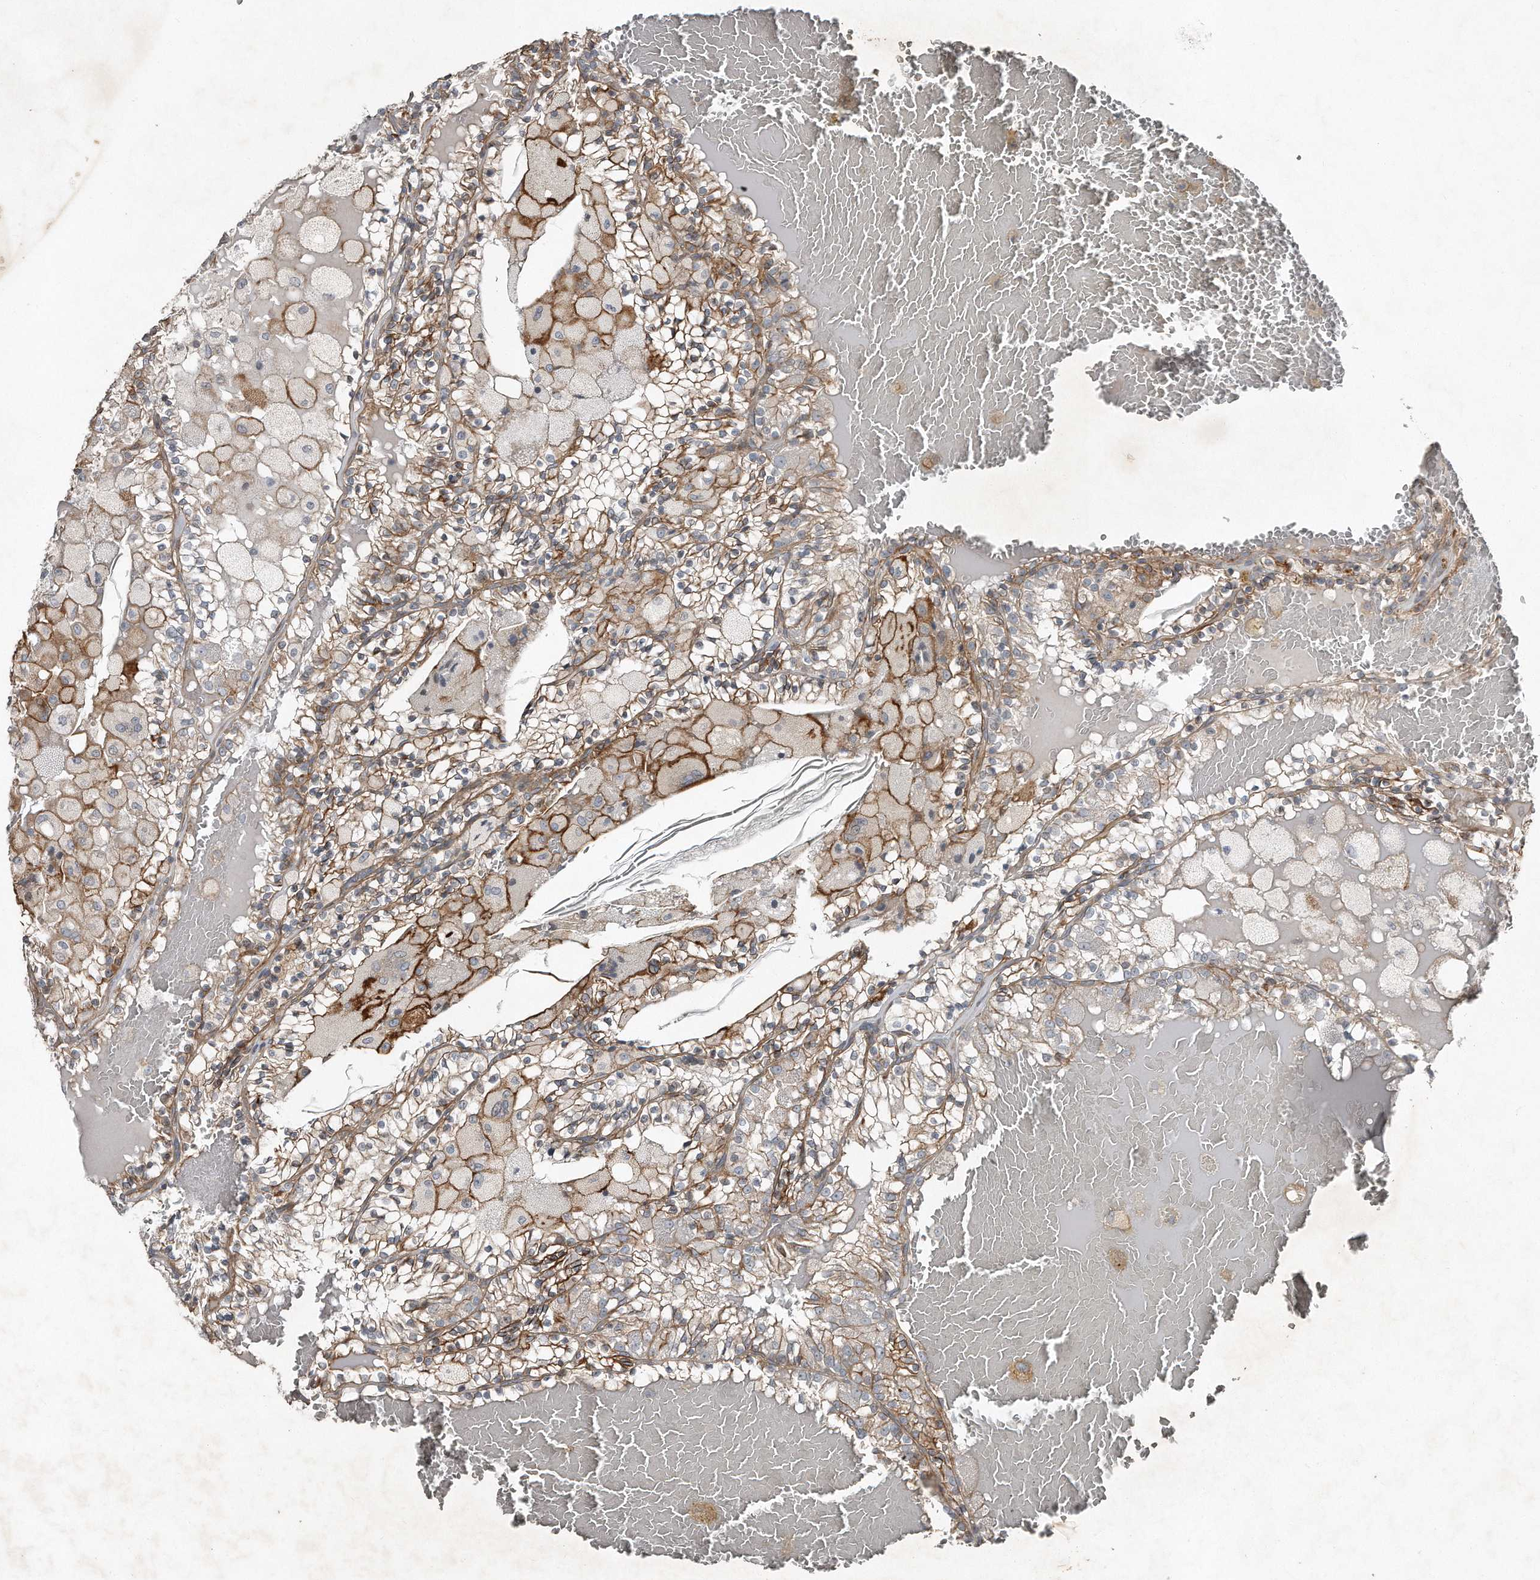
{"staining": {"intensity": "moderate", "quantity": "25%-75%", "location": "cytoplasmic/membranous"}, "tissue": "renal cancer", "cell_type": "Tumor cells", "image_type": "cancer", "snomed": [{"axis": "morphology", "description": "Adenocarcinoma, NOS"}, {"axis": "topography", "description": "Kidney"}], "caption": "Immunohistochemistry (DAB) staining of human adenocarcinoma (renal) shows moderate cytoplasmic/membranous protein expression in approximately 25%-75% of tumor cells.", "gene": "SNAP47", "patient": {"sex": "female", "age": 56}}